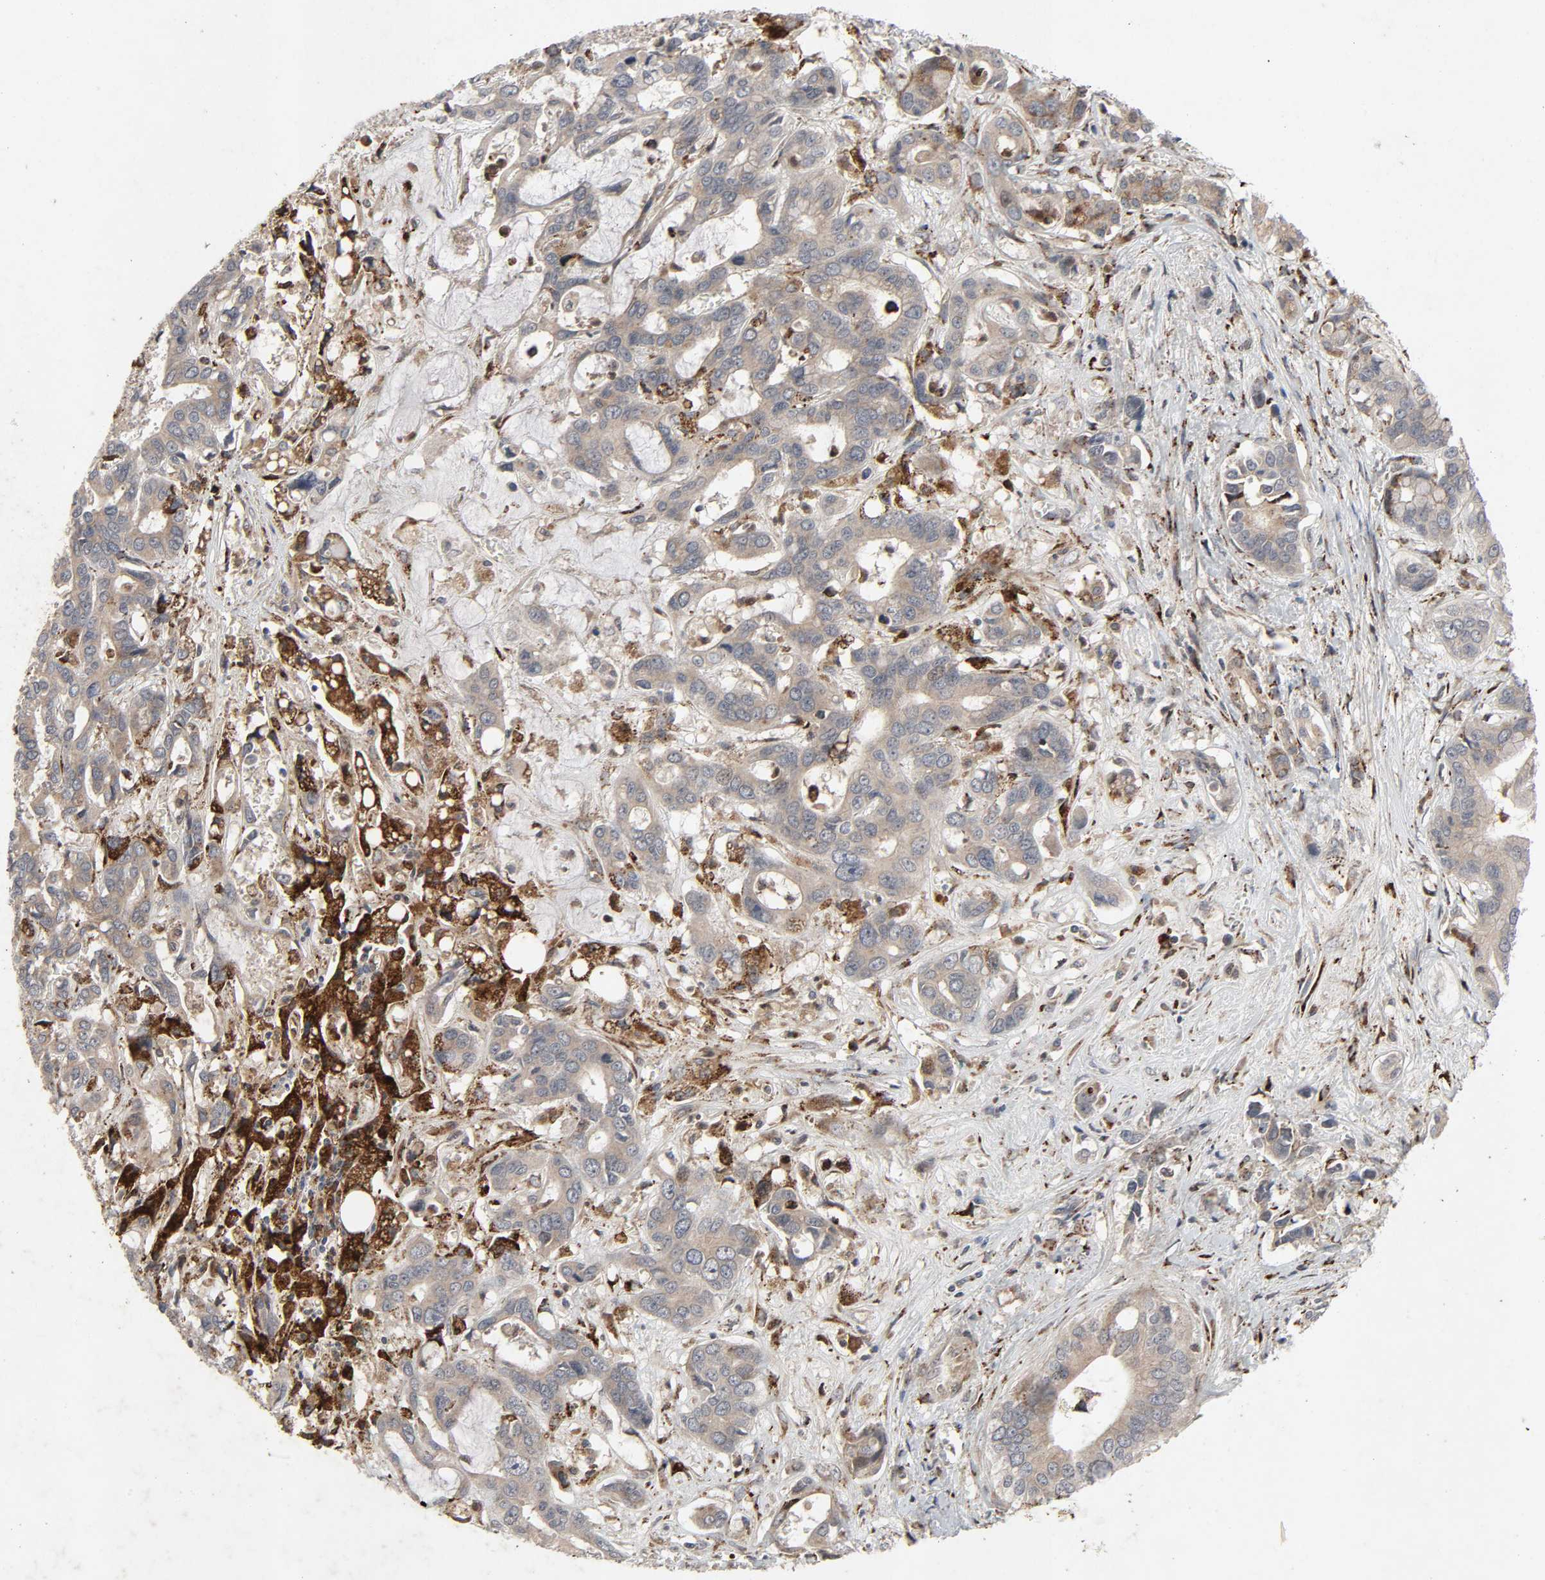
{"staining": {"intensity": "weak", "quantity": ">75%", "location": "cytoplasmic/membranous"}, "tissue": "liver cancer", "cell_type": "Tumor cells", "image_type": "cancer", "snomed": [{"axis": "morphology", "description": "Cholangiocarcinoma"}, {"axis": "topography", "description": "Liver"}], "caption": "About >75% of tumor cells in liver cancer (cholangiocarcinoma) reveal weak cytoplasmic/membranous protein positivity as visualized by brown immunohistochemical staining.", "gene": "ADCY4", "patient": {"sex": "female", "age": 65}}